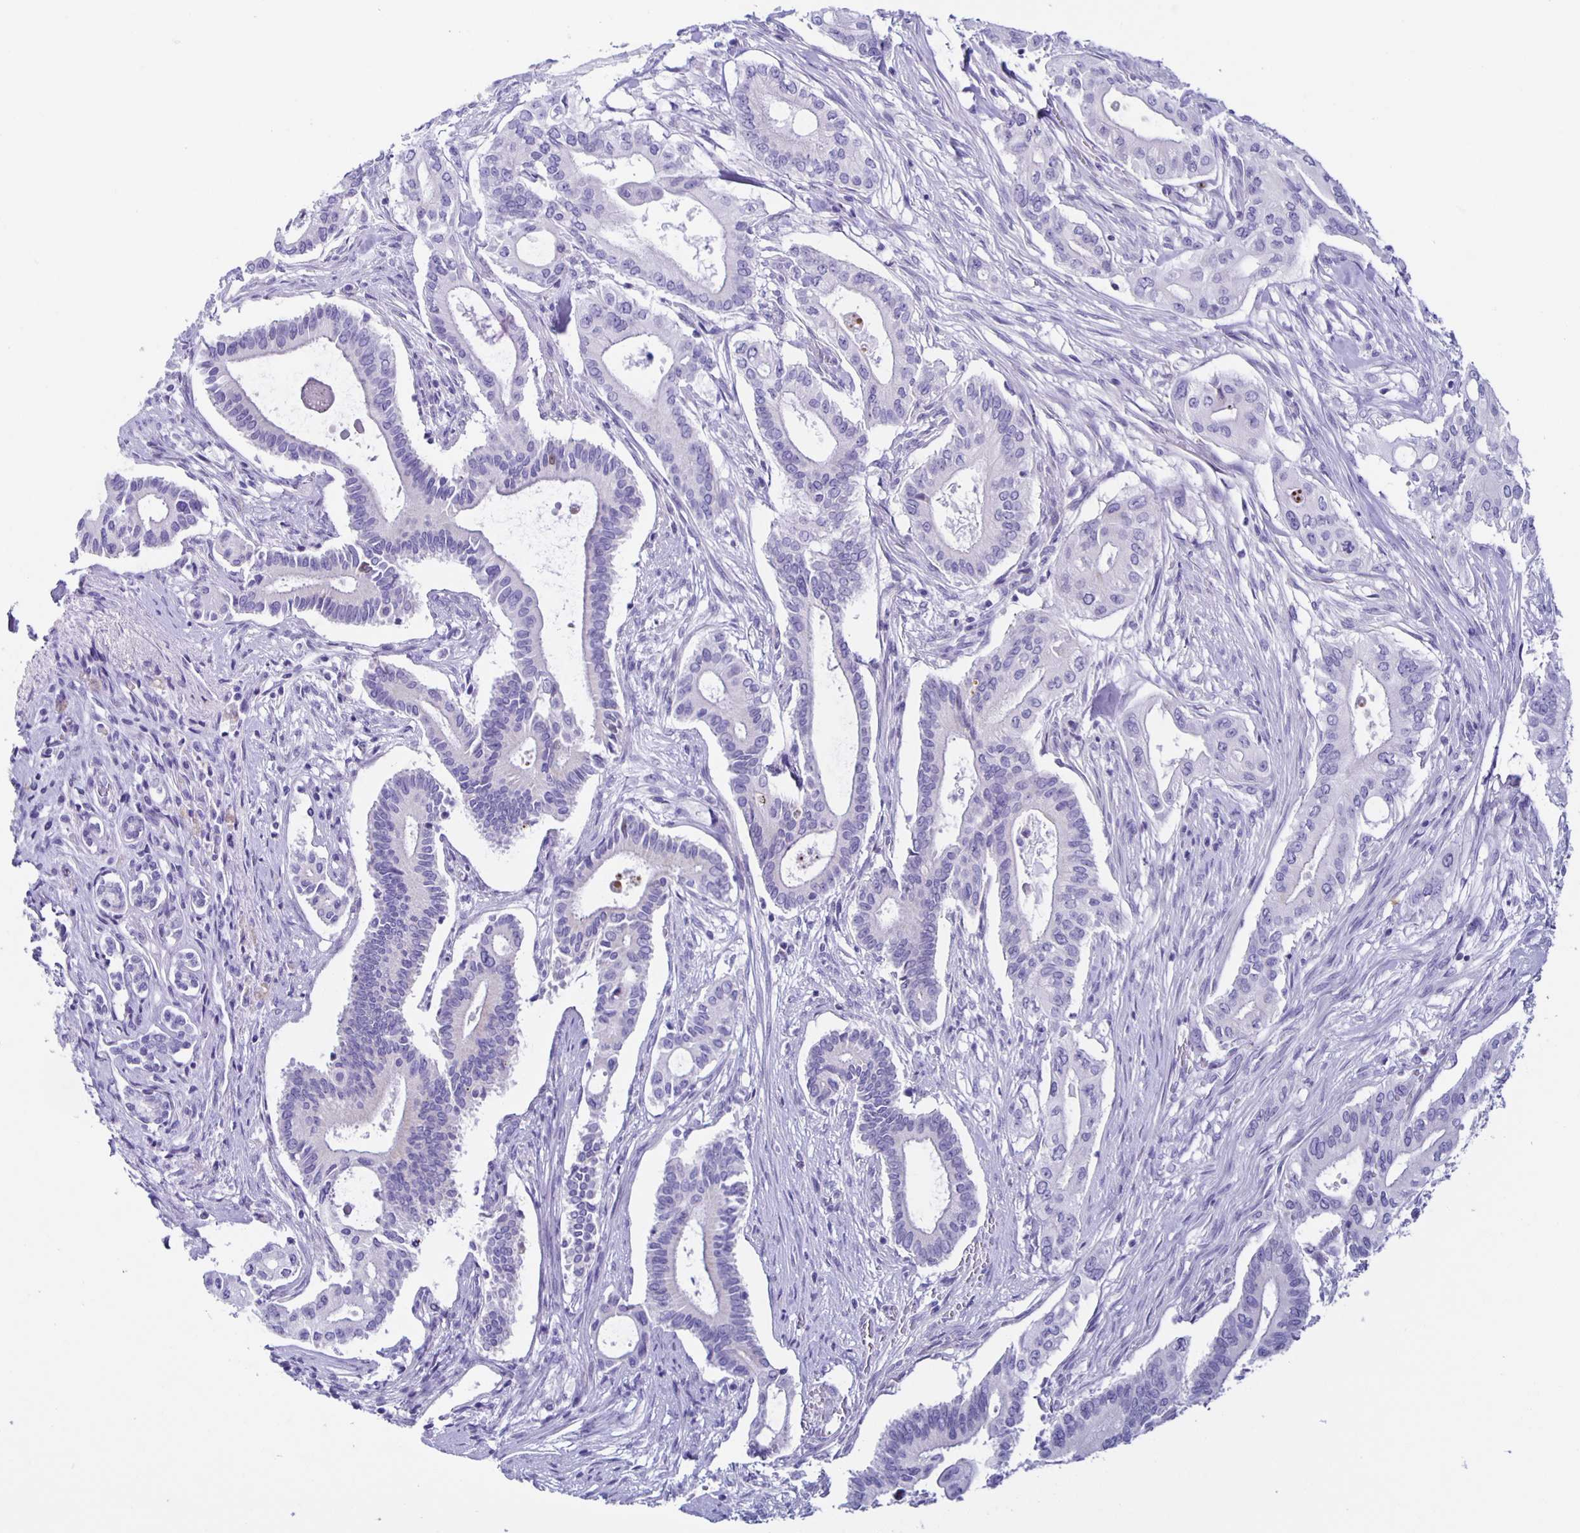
{"staining": {"intensity": "negative", "quantity": "none", "location": "none"}, "tissue": "pancreatic cancer", "cell_type": "Tumor cells", "image_type": "cancer", "snomed": [{"axis": "morphology", "description": "Adenocarcinoma, NOS"}, {"axis": "topography", "description": "Pancreas"}], "caption": "Immunohistochemistry (IHC) of pancreatic adenocarcinoma demonstrates no positivity in tumor cells.", "gene": "AQP6", "patient": {"sex": "female", "age": 68}}